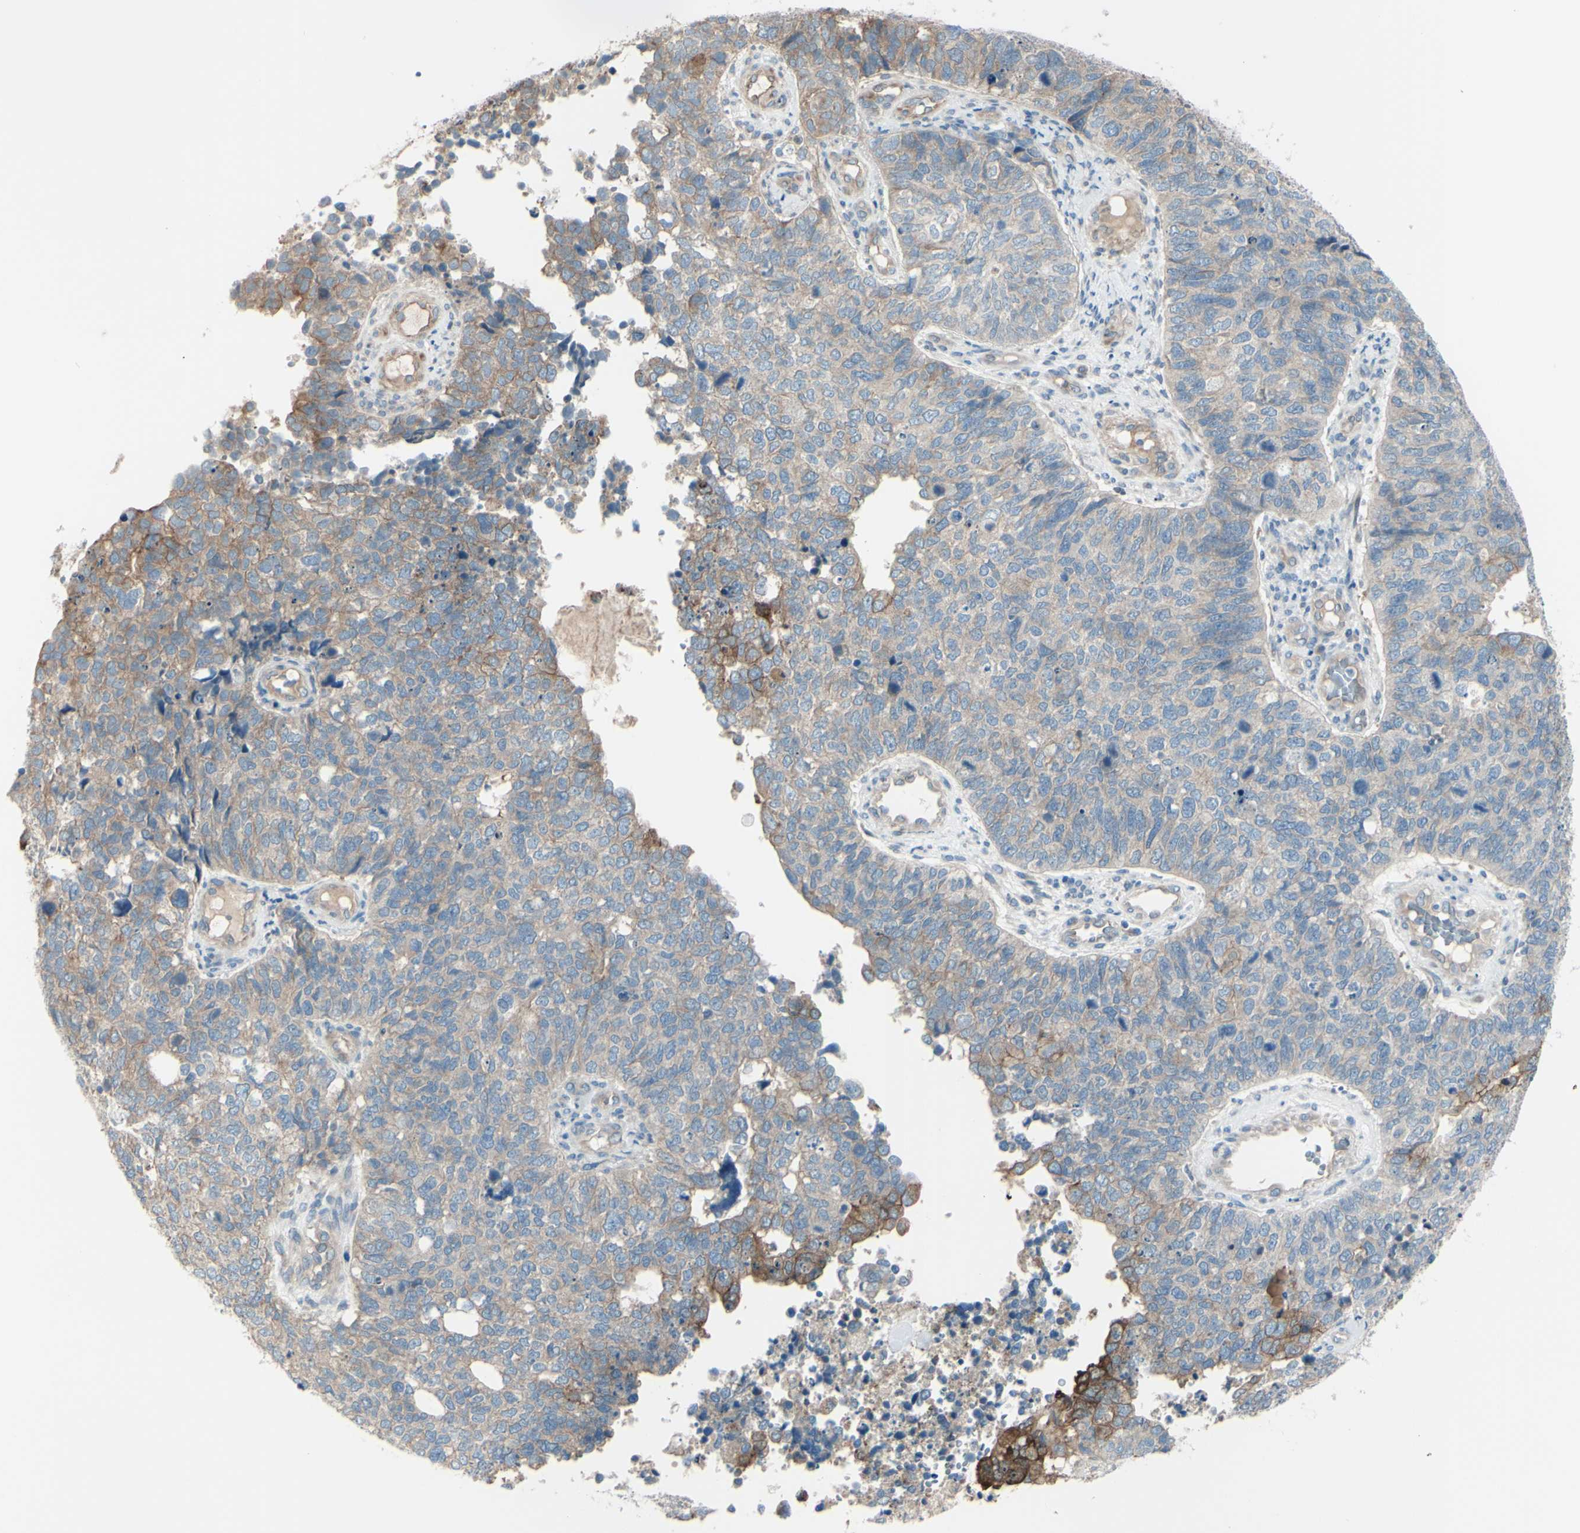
{"staining": {"intensity": "moderate", "quantity": "25%-75%", "location": "cytoplasmic/membranous"}, "tissue": "cervical cancer", "cell_type": "Tumor cells", "image_type": "cancer", "snomed": [{"axis": "morphology", "description": "Squamous cell carcinoma, NOS"}, {"axis": "topography", "description": "Cervix"}], "caption": "This is a photomicrograph of immunohistochemistry (IHC) staining of squamous cell carcinoma (cervical), which shows moderate staining in the cytoplasmic/membranous of tumor cells.", "gene": "LRRK1", "patient": {"sex": "female", "age": 63}}